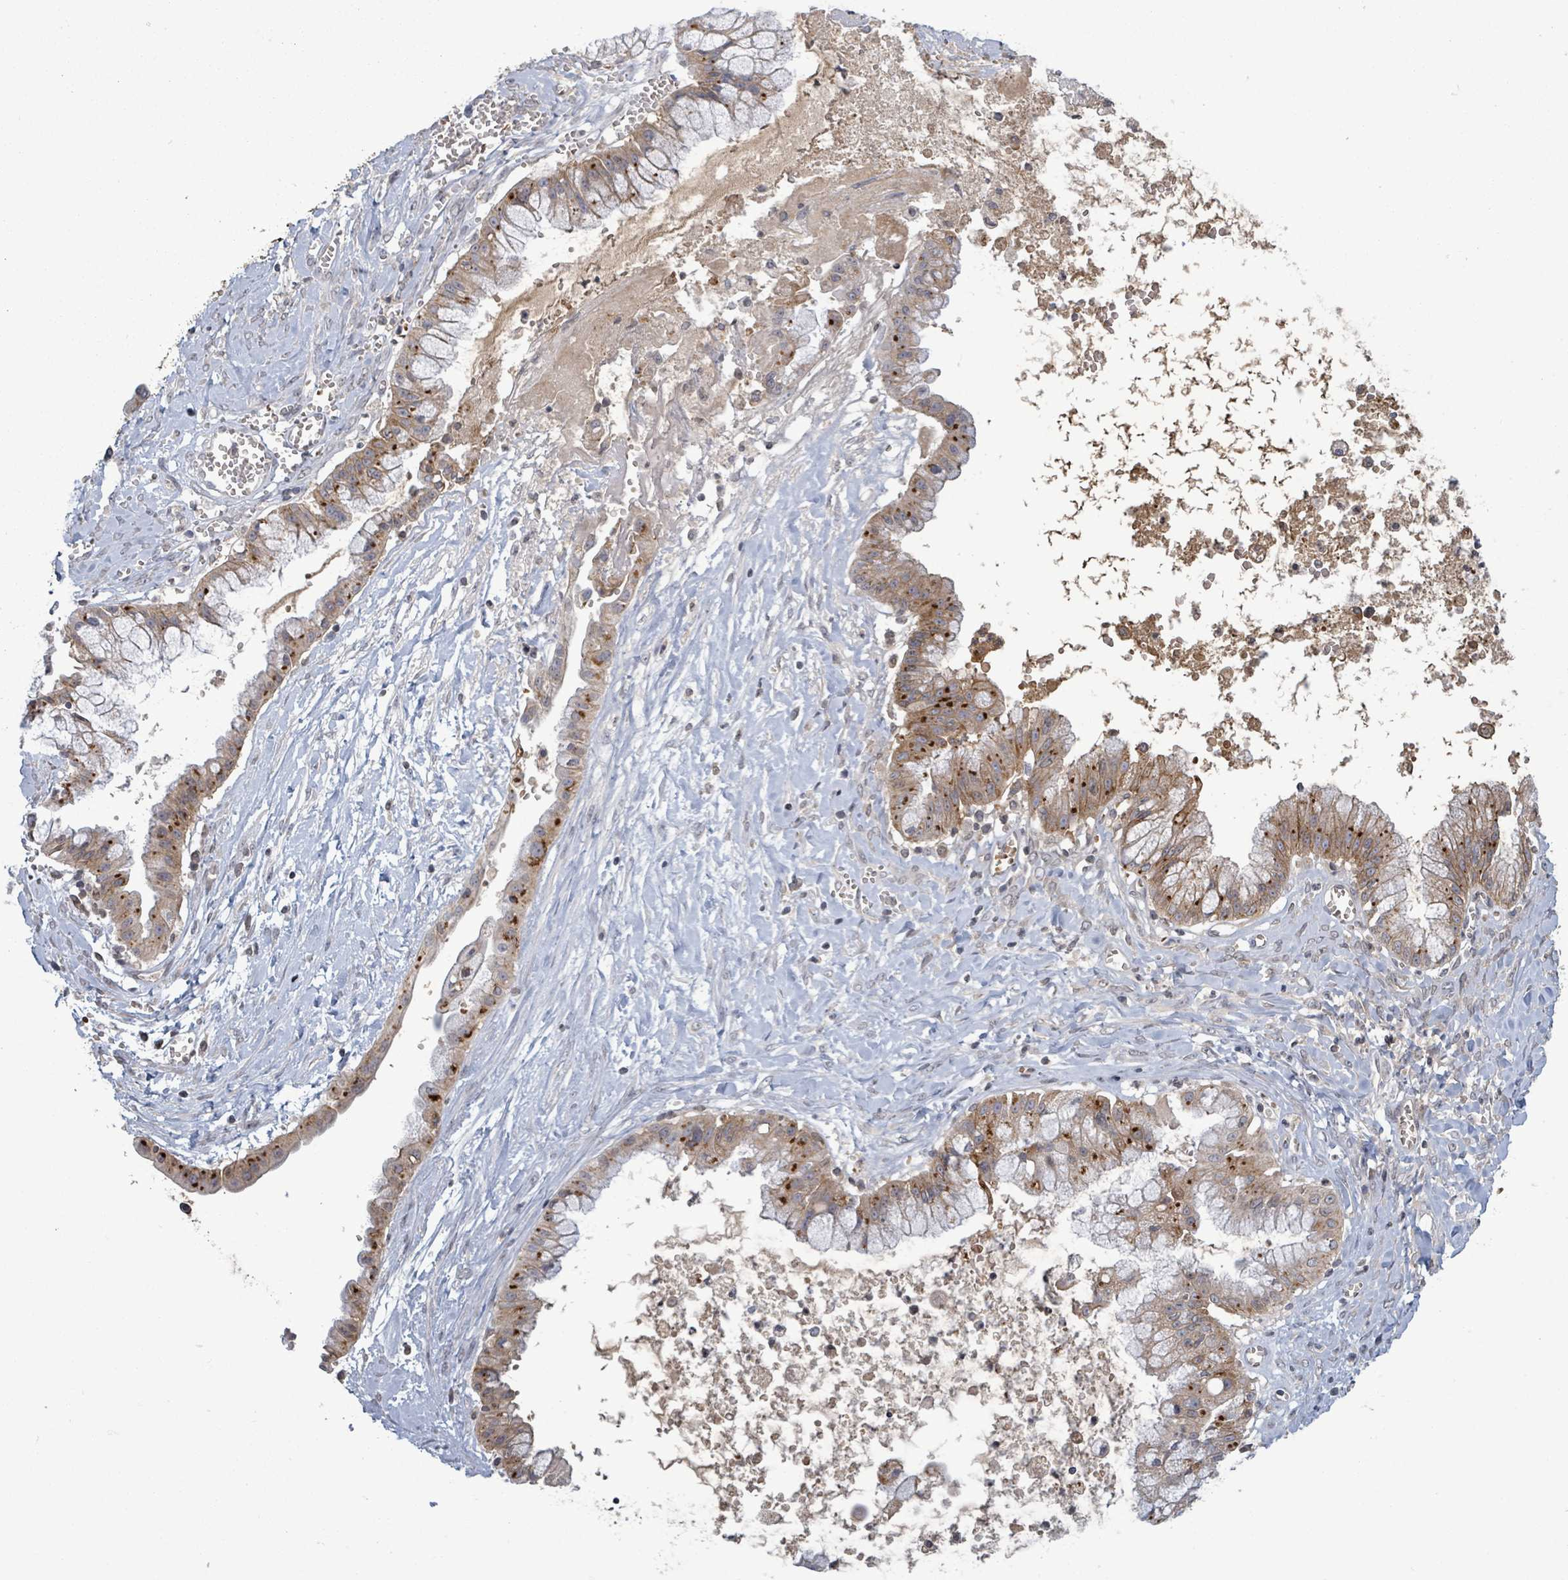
{"staining": {"intensity": "moderate", "quantity": ">75%", "location": "cytoplasmic/membranous"}, "tissue": "ovarian cancer", "cell_type": "Tumor cells", "image_type": "cancer", "snomed": [{"axis": "morphology", "description": "Cystadenocarcinoma, mucinous, NOS"}, {"axis": "topography", "description": "Ovary"}], "caption": "This micrograph reveals ovarian cancer (mucinous cystadenocarcinoma) stained with IHC to label a protein in brown. The cytoplasmic/membranous of tumor cells show moderate positivity for the protein. Nuclei are counter-stained blue.", "gene": "GRM8", "patient": {"sex": "female", "age": 70}}